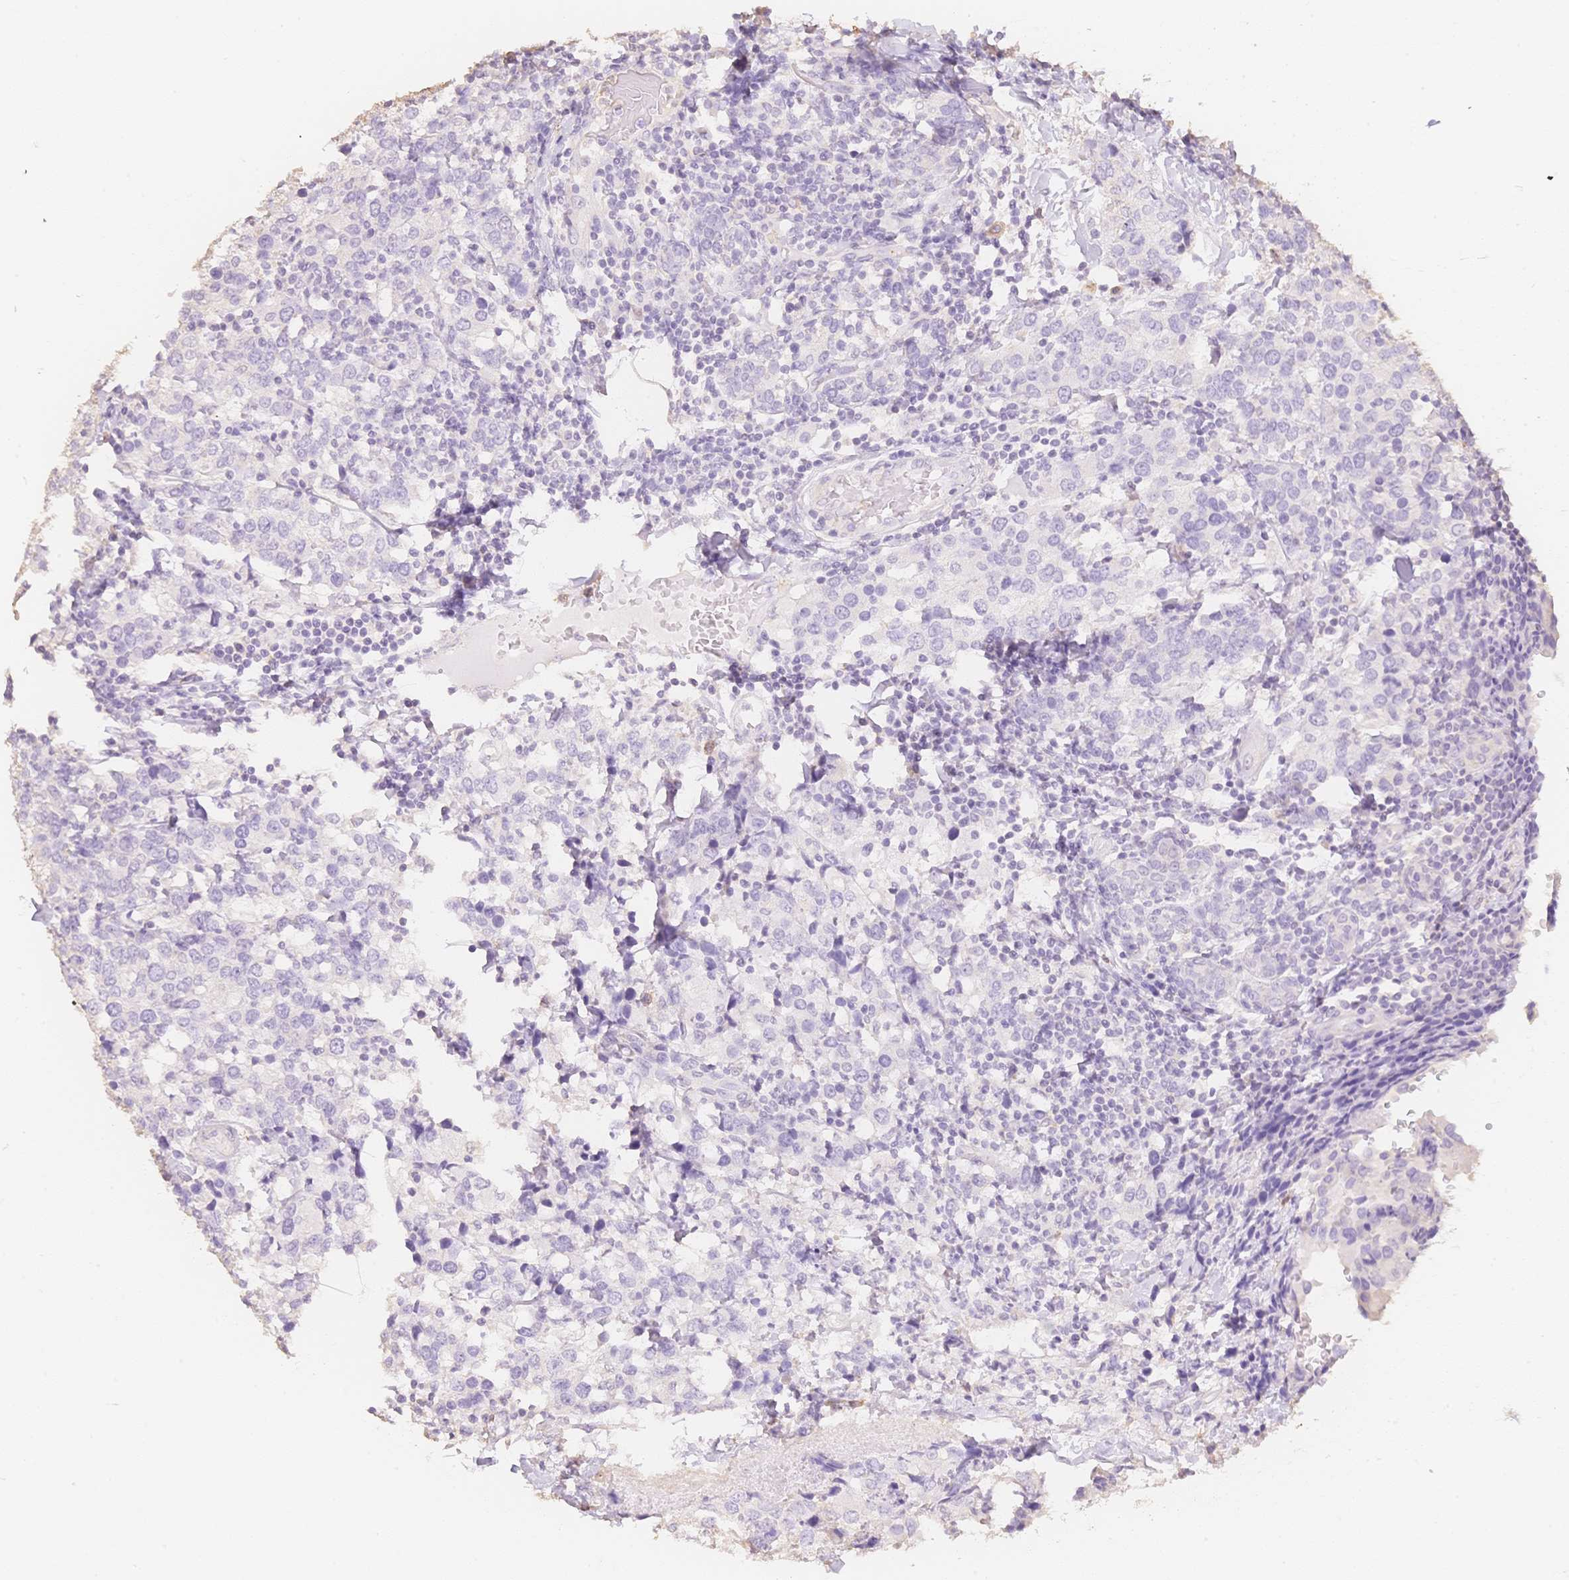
{"staining": {"intensity": "negative", "quantity": "none", "location": "none"}, "tissue": "breast cancer", "cell_type": "Tumor cells", "image_type": "cancer", "snomed": [{"axis": "morphology", "description": "Lobular carcinoma"}, {"axis": "topography", "description": "Breast"}], "caption": "DAB immunohistochemical staining of lobular carcinoma (breast) shows no significant staining in tumor cells.", "gene": "MBOAT7", "patient": {"sex": "female", "age": 59}}